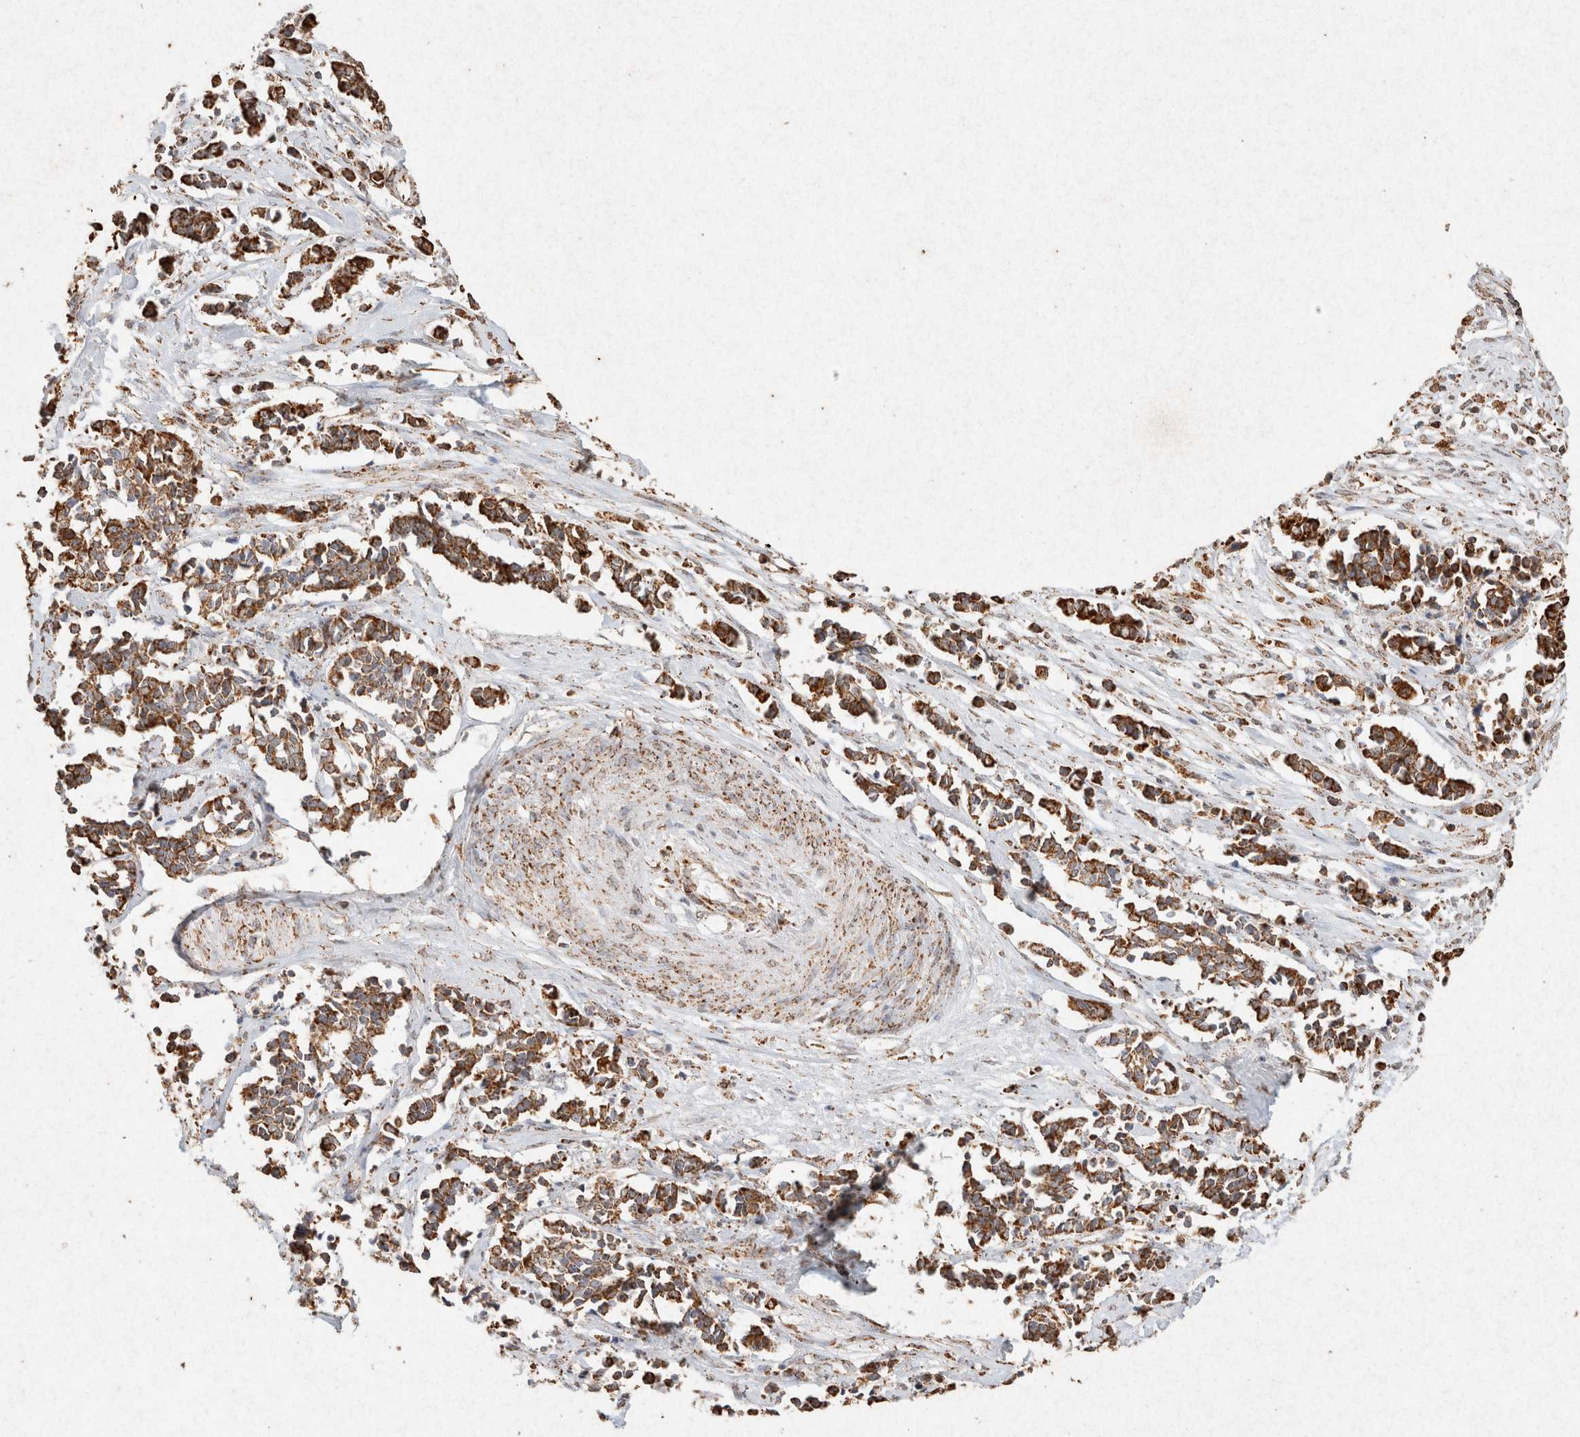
{"staining": {"intensity": "strong", "quantity": ">75%", "location": "cytoplasmic/membranous"}, "tissue": "cervical cancer", "cell_type": "Tumor cells", "image_type": "cancer", "snomed": [{"axis": "morphology", "description": "Normal tissue, NOS"}, {"axis": "morphology", "description": "Squamous cell carcinoma, NOS"}, {"axis": "topography", "description": "Cervix"}], "caption": "A high amount of strong cytoplasmic/membranous expression is present in about >75% of tumor cells in cervical squamous cell carcinoma tissue. (Stains: DAB in brown, nuclei in blue, Microscopy: brightfield microscopy at high magnification).", "gene": "SDC2", "patient": {"sex": "female", "age": 35}}